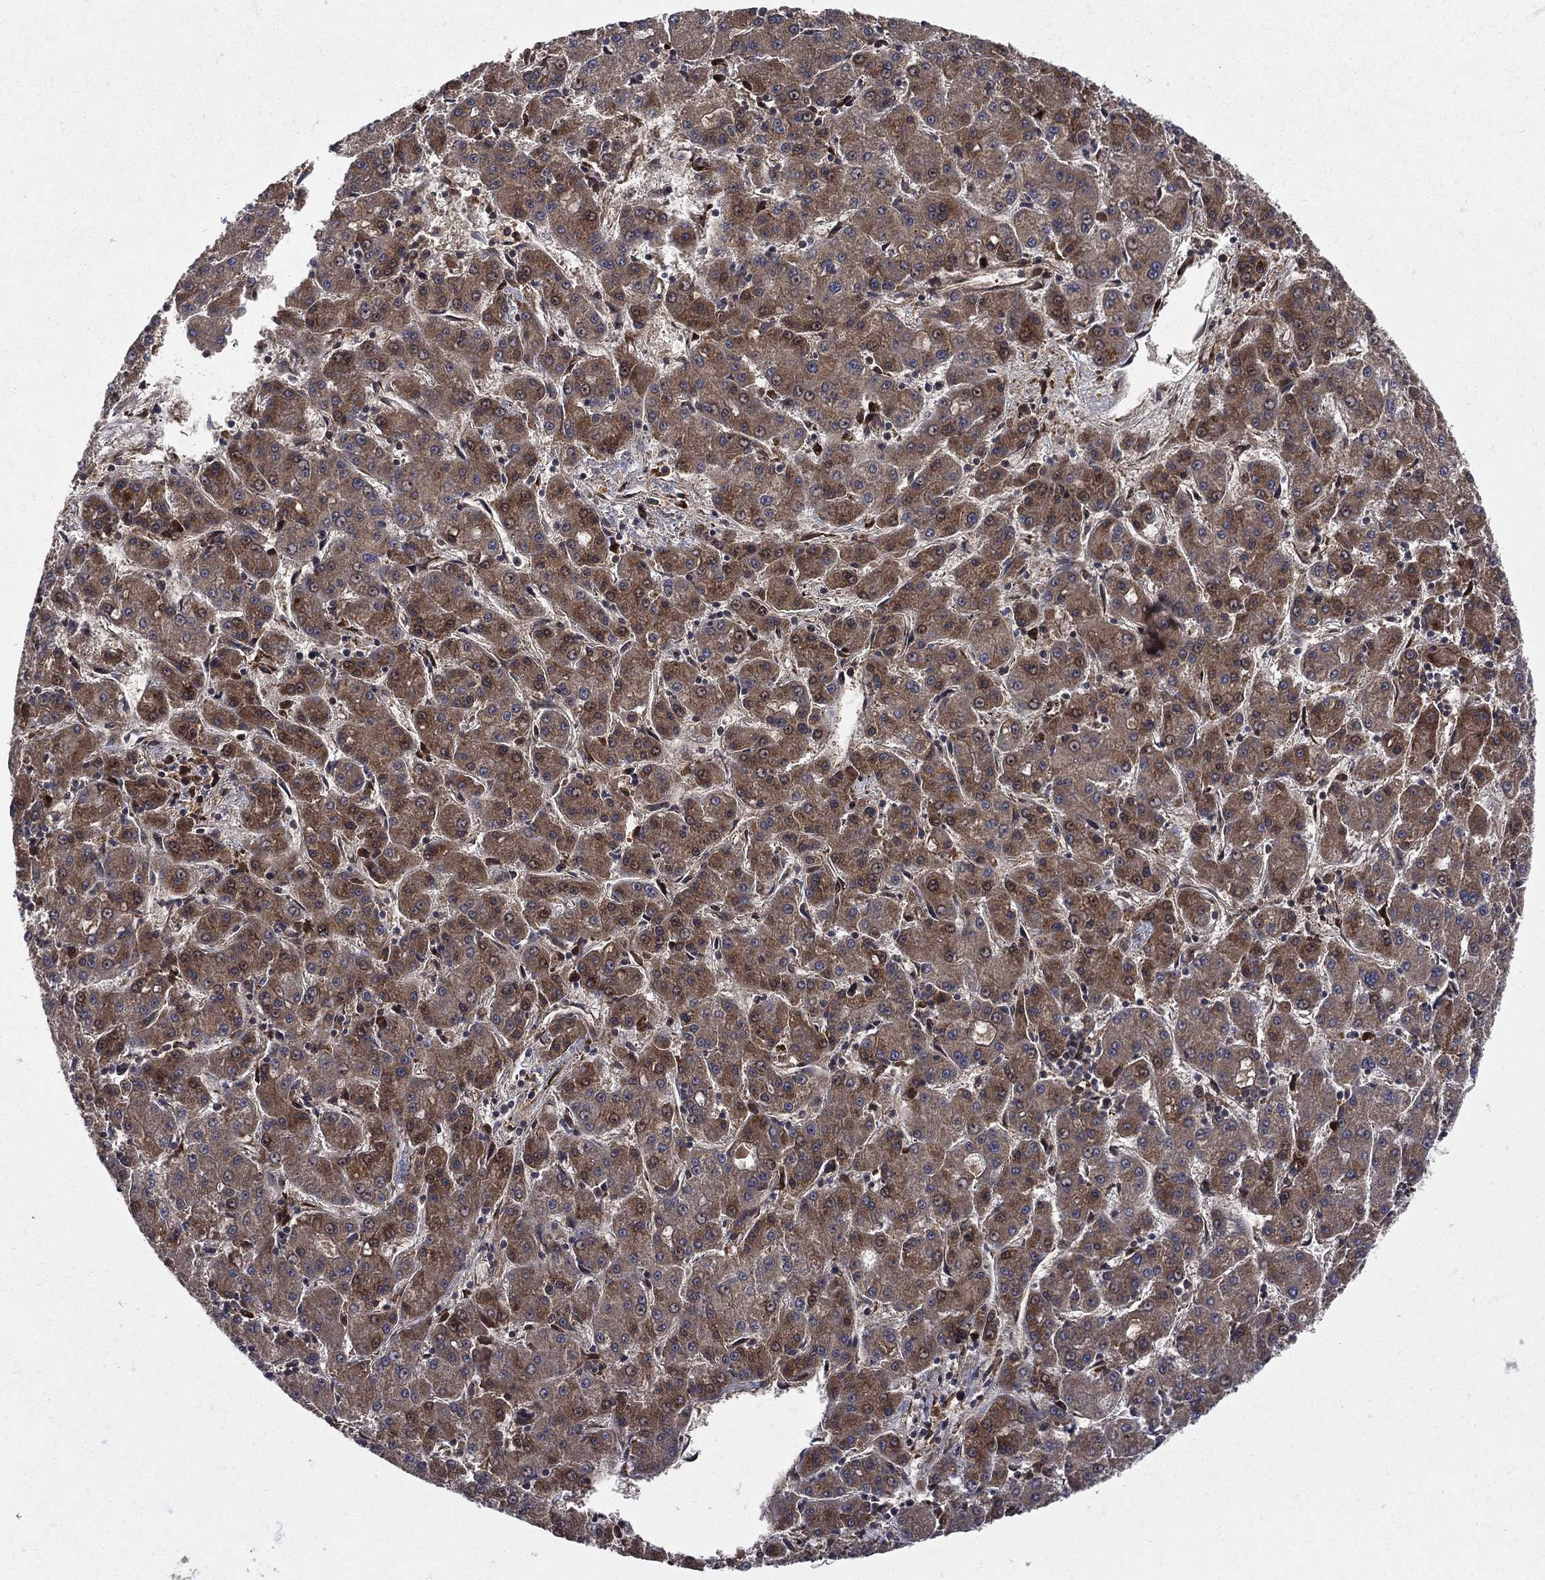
{"staining": {"intensity": "strong", "quantity": "<25%", "location": "cytoplasmic/membranous,nuclear"}, "tissue": "liver cancer", "cell_type": "Tumor cells", "image_type": "cancer", "snomed": [{"axis": "morphology", "description": "Carcinoma, Hepatocellular, NOS"}, {"axis": "topography", "description": "Liver"}], "caption": "Immunohistochemical staining of human liver cancer shows medium levels of strong cytoplasmic/membranous and nuclear expression in about <25% of tumor cells.", "gene": "RAB11FIP4", "patient": {"sex": "male", "age": 73}}